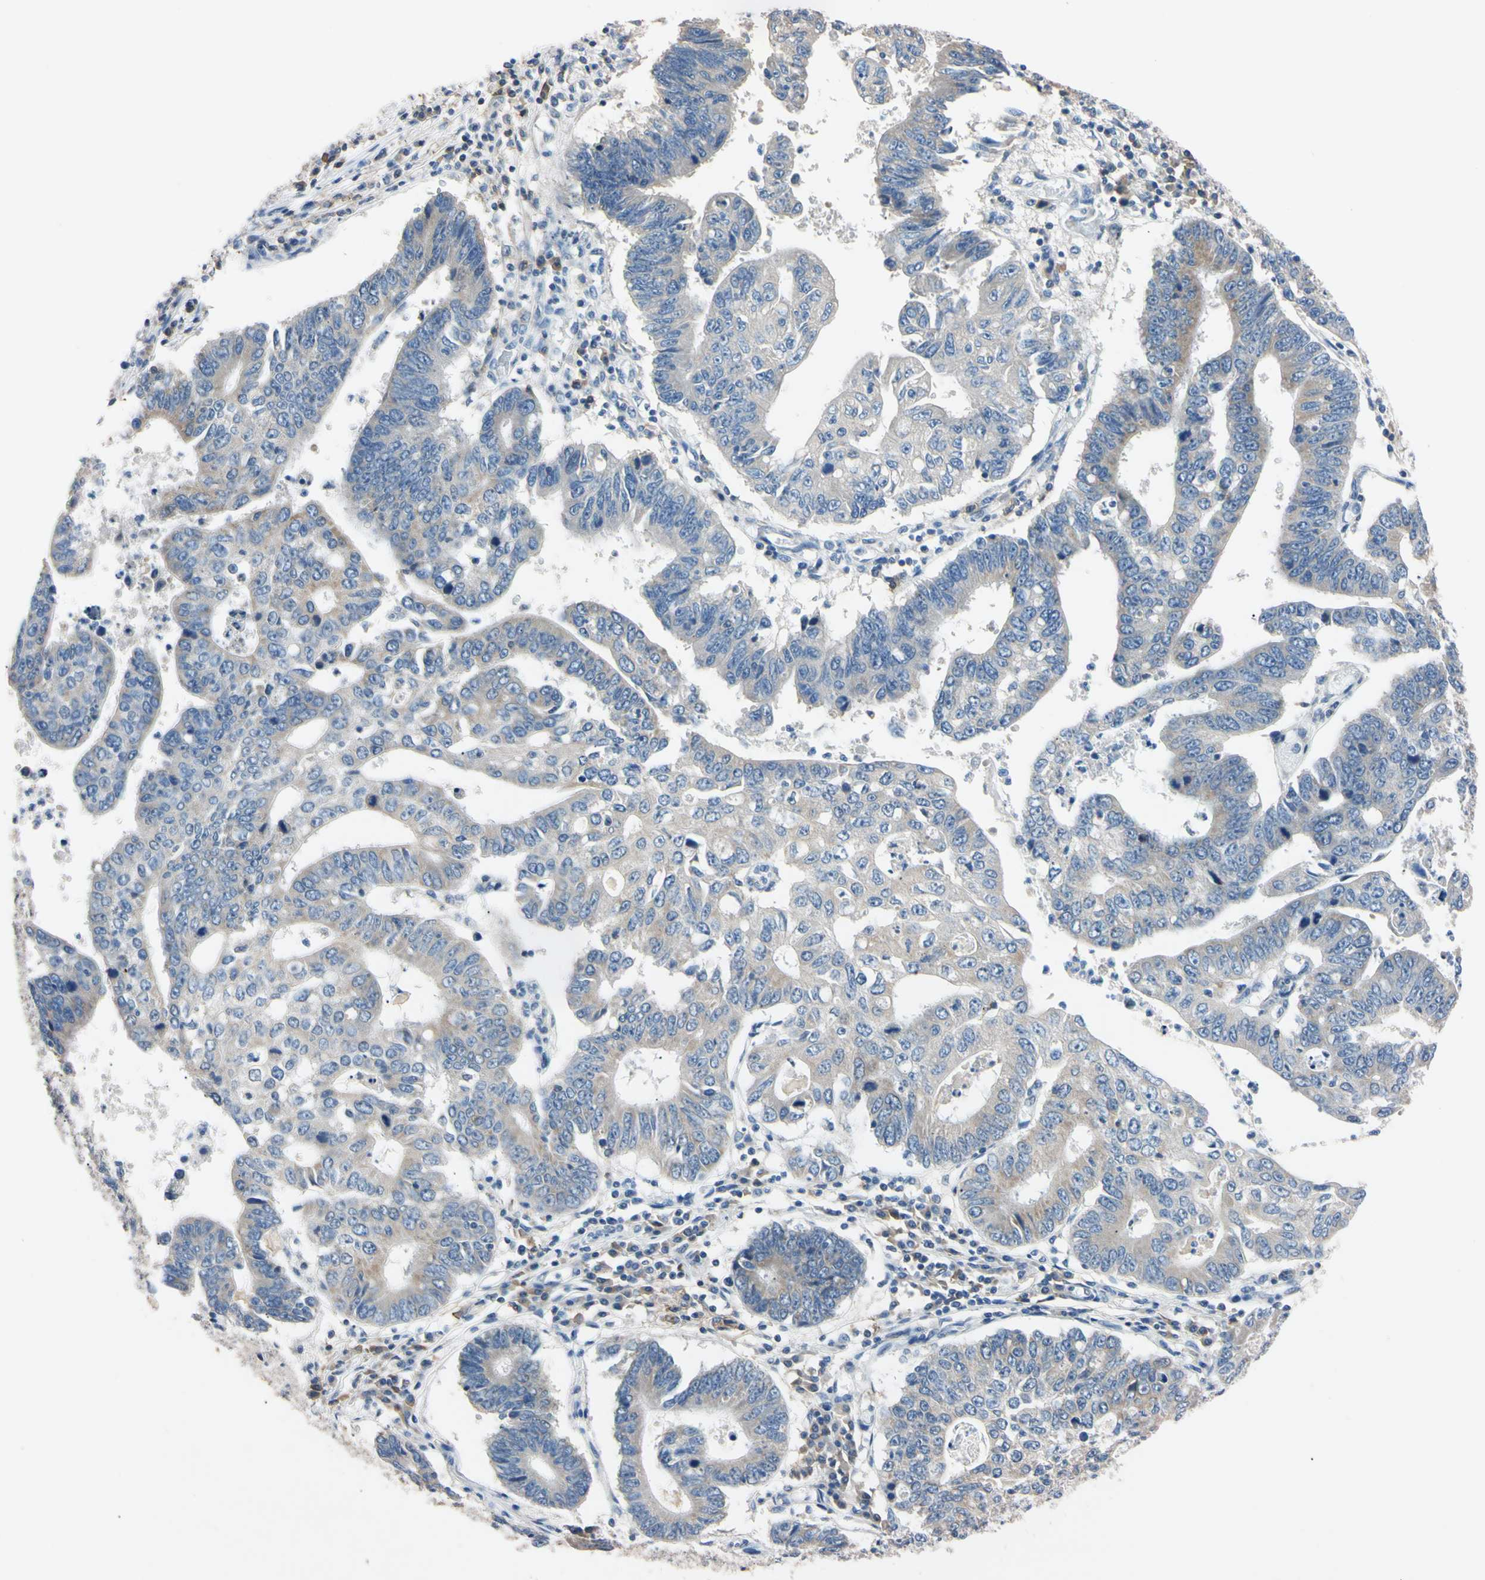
{"staining": {"intensity": "weak", "quantity": "<25%", "location": "cytoplasmic/membranous"}, "tissue": "stomach cancer", "cell_type": "Tumor cells", "image_type": "cancer", "snomed": [{"axis": "morphology", "description": "Adenocarcinoma, NOS"}, {"axis": "topography", "description": "Stomach"}], "caption": "This photomicrograph is of stomach adenocarcinoma stained with immunohistochemistry to label a protein in brown with the nuclei are counter-stained blue. There is no positivity in tumor cells. The staining is performed using DAB (3,3'-diaminobenzidine) brown chromogen with nuclei counter-stained in using hematoxylin.", "gene": "PNKD", "patient": {"sex": "male", "age": 59}}